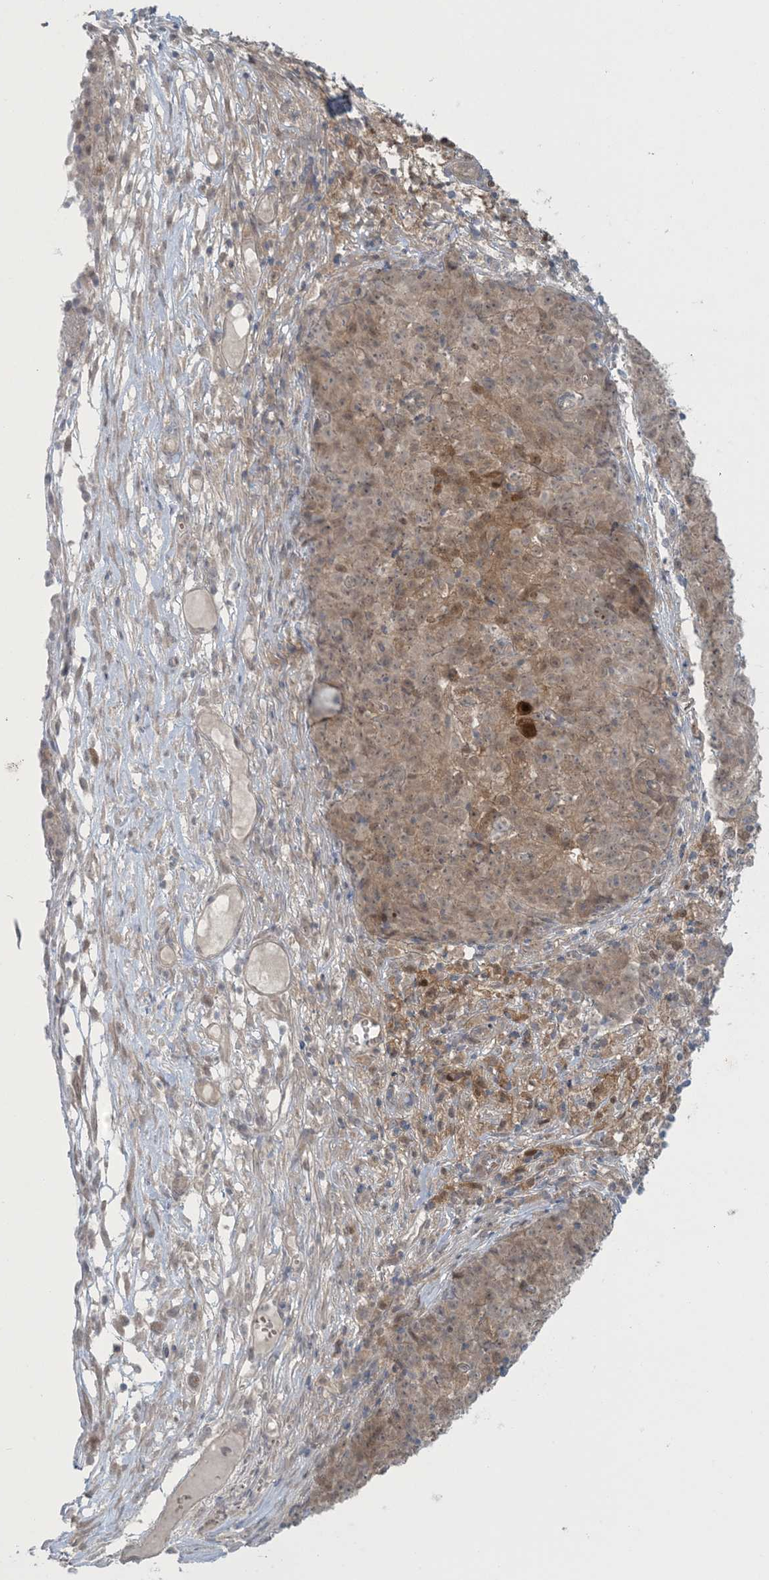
{"staining": {"intensity": "moderate", "quantity": ">75%", "location": "cytoplasmic/membranous"}, "tissue": "ovarian cancer", "cell_type": "Tumor cells", "image_type": "cancer", "snomed": [{"axis": "morphology", "description": "Carcinoma, endometroid"}, {"axis": "topography", "description": "Ovary"}], "caption": "IHC of ovarian cancer shows medium levels of moderate cytoplasmic/membranous expression in about >75% of tumor cells.", "gene": "NRBP2", "patient": {"sex": "female", "age": 42}}